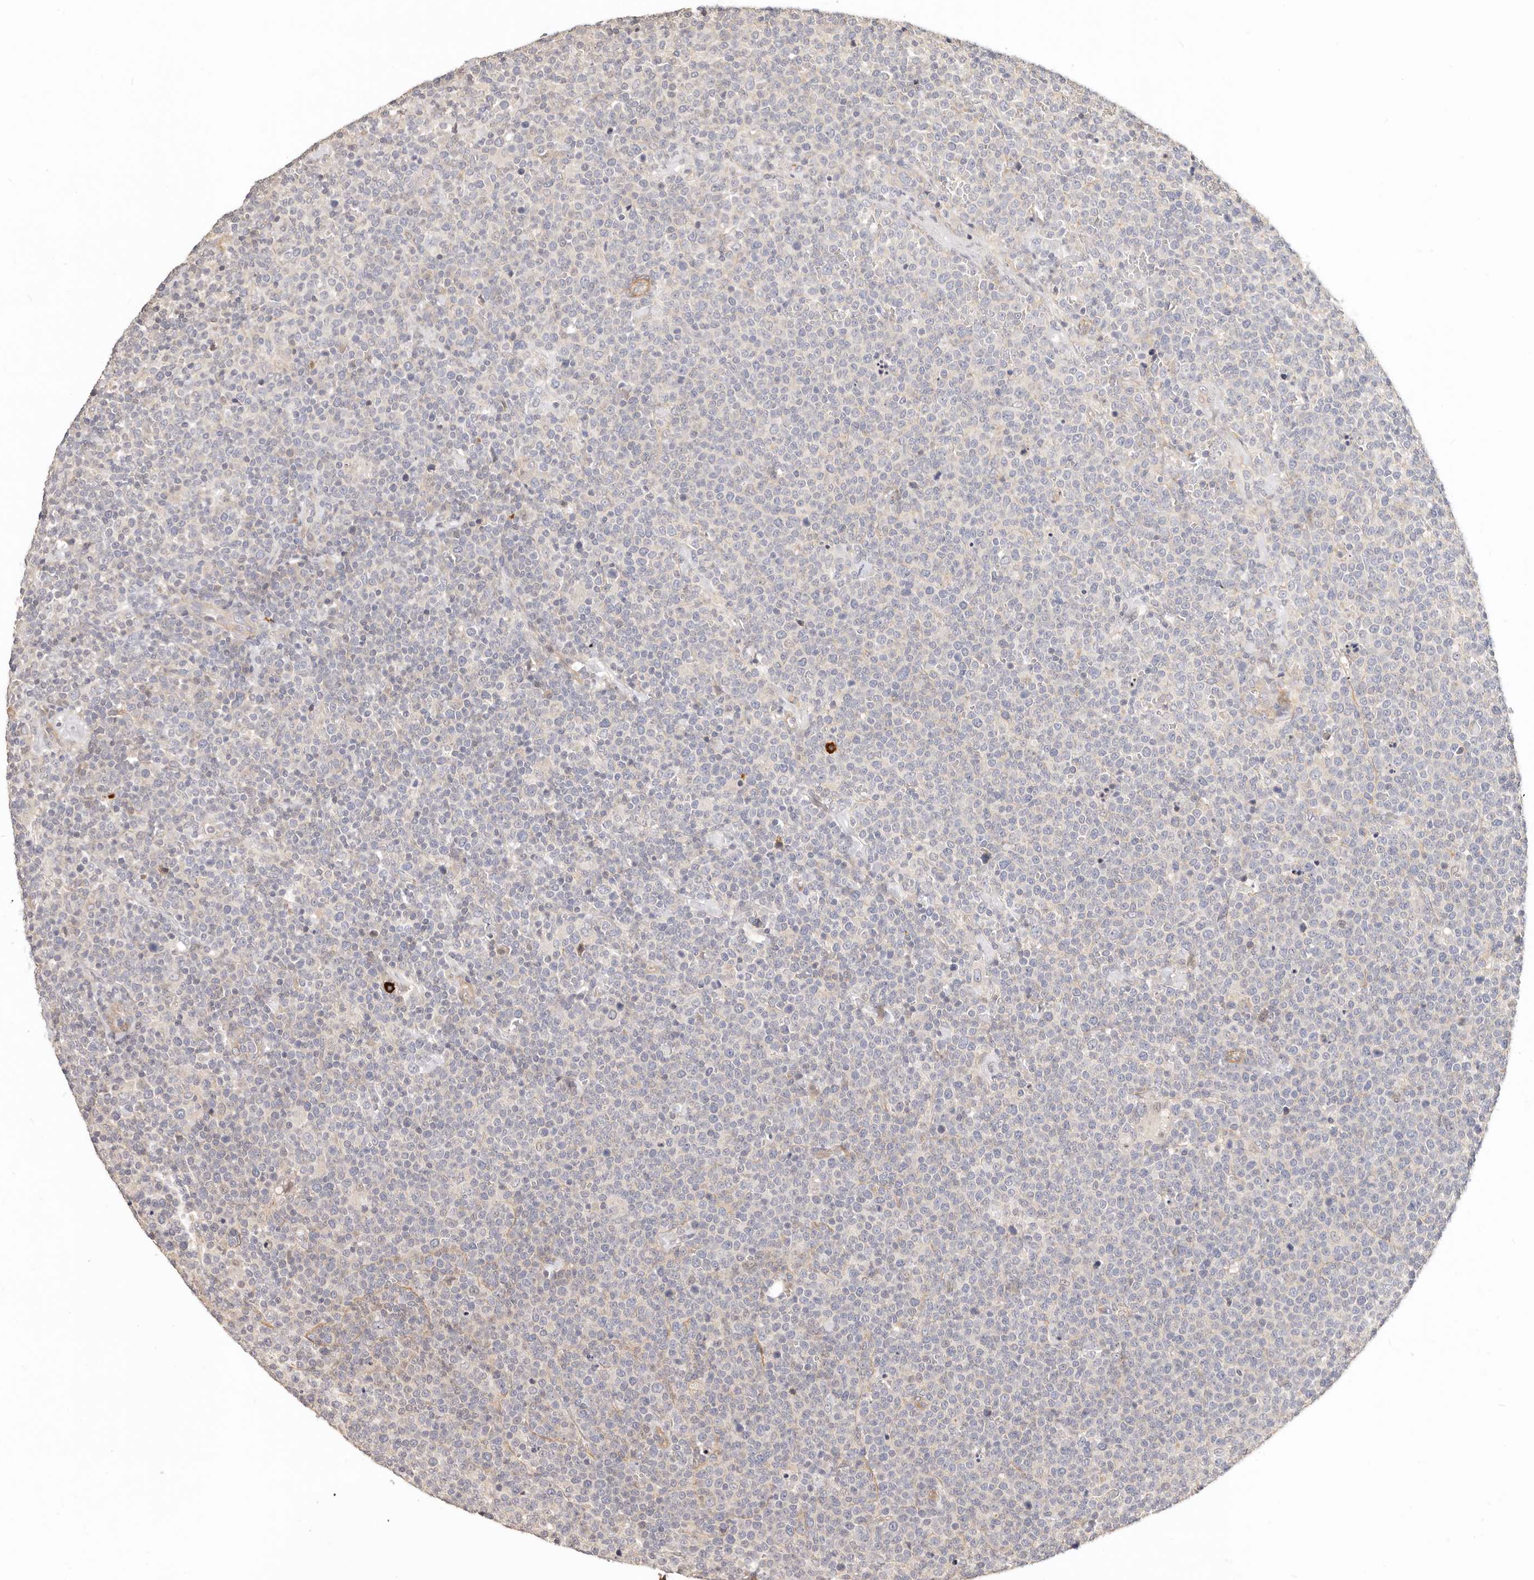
{"staining": {"intensity": "negative", "quantity": "none", "location": "none"}, "tissue": "lymphoma", "cell_type": "Tumor cells", "image_type": "cancer", "snomed": [{"axis": "morphology", "description": "Malignant lymphoma, non-Hodgkin's type, High grade"}, {"axis": "topography", "description": "Lymph node"}], "caption": "DAB (3,3'-diaminobenzidine) immunohistochemical staining of human malignant lymphoma, non-Hodgkin's type (high-grade) displays no significant positivity in tumor cells.", "gene": "ZRANB1", "patient": {"sex": "male", "age": 61}}